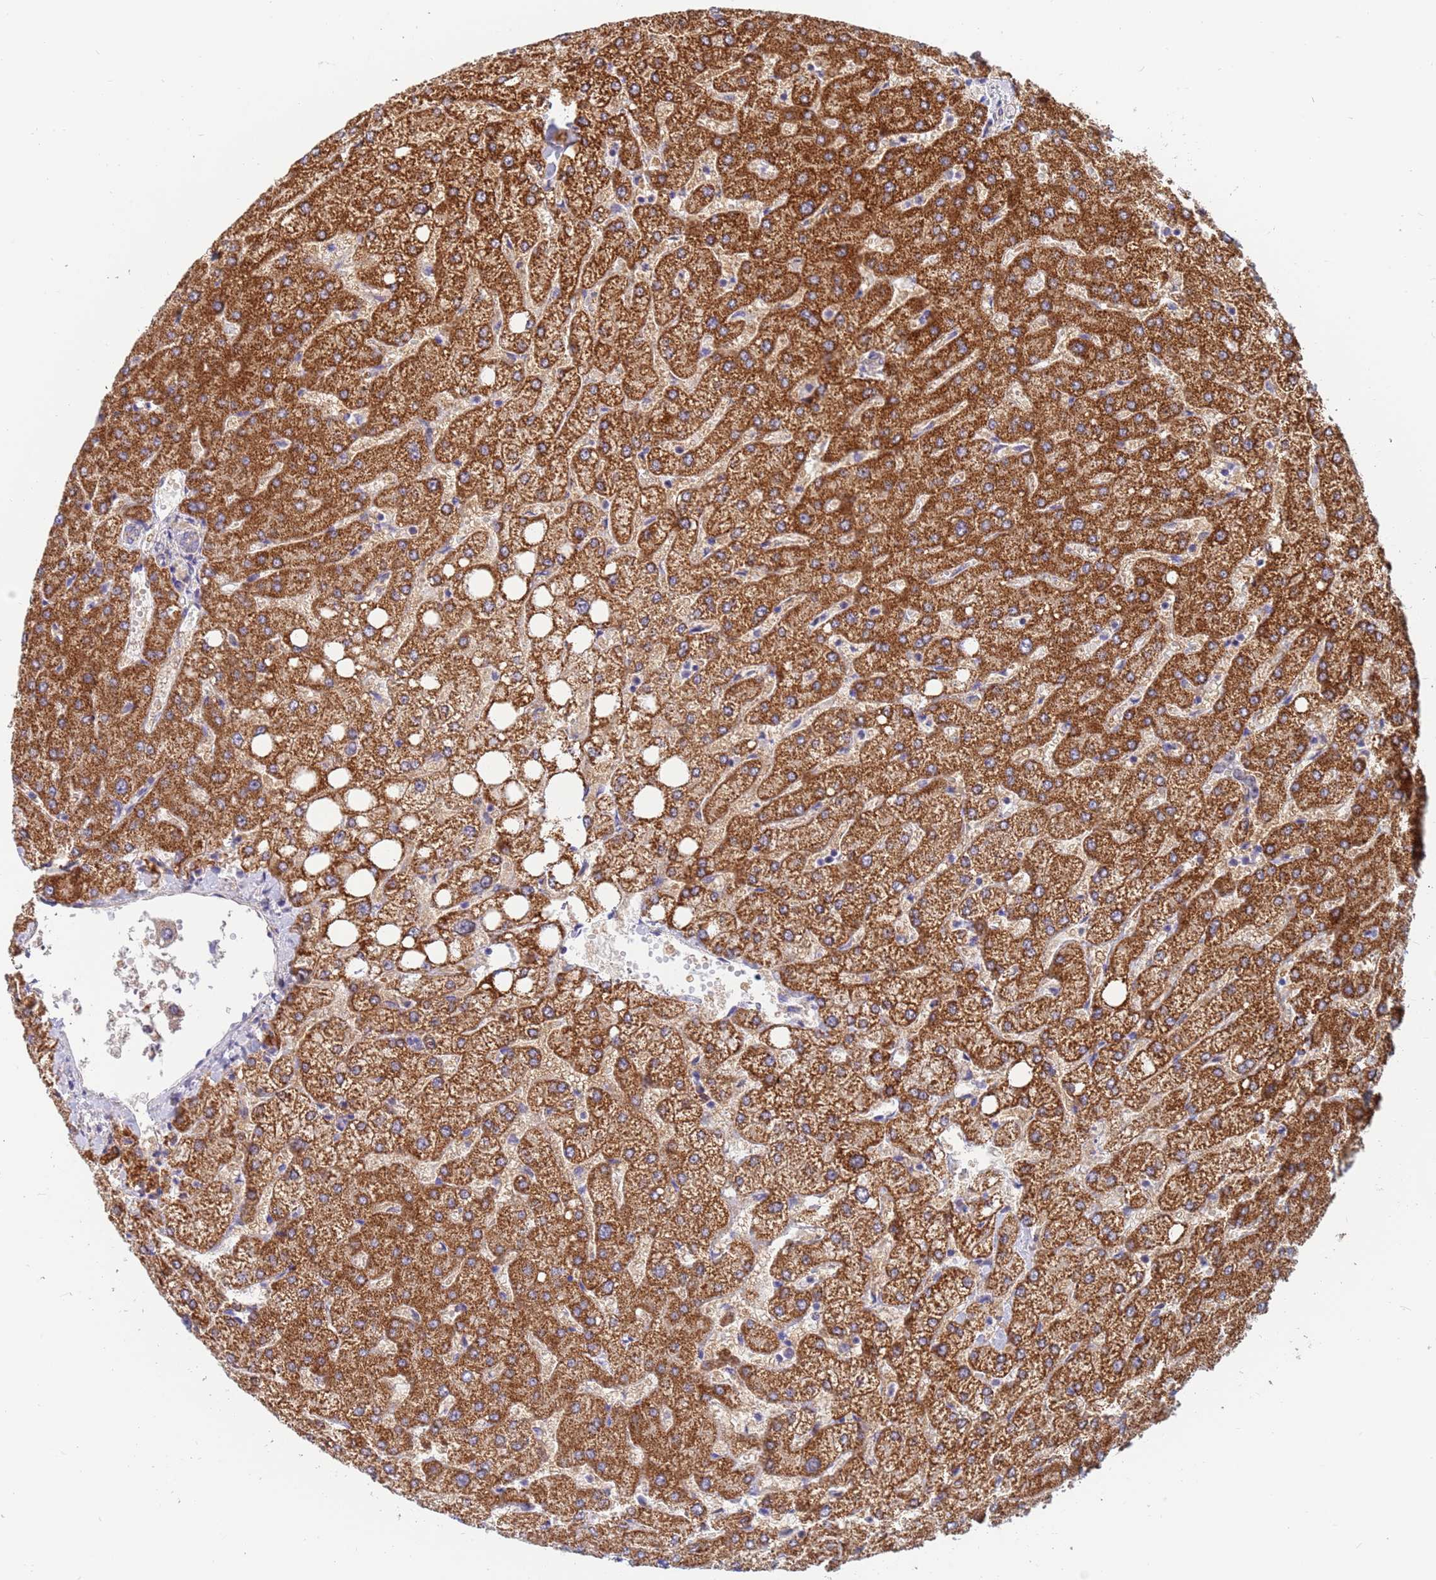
{"staining": {"intensity": "weak", "quantity": "<25%", "location": "cytoplasmic/membranous"}, "tissue": "liver", "cell_type": "Cholangiocytes", "image_type": "normal", "snomed": [{"axis": "morphology", "description": "Normal tissue, NOS"}, {"axis": "topography", "description": "Liver"}], "caption": "Immunohistochemistry photomicrograph of normal liver stained for a protein (brown), which displays no staining in cholangiocytes. (DAB IHC visualized using brightfield microscopy, high magnification).", "gene": "SDR39U1", "patient": {"sex": "female", "age": 54}}